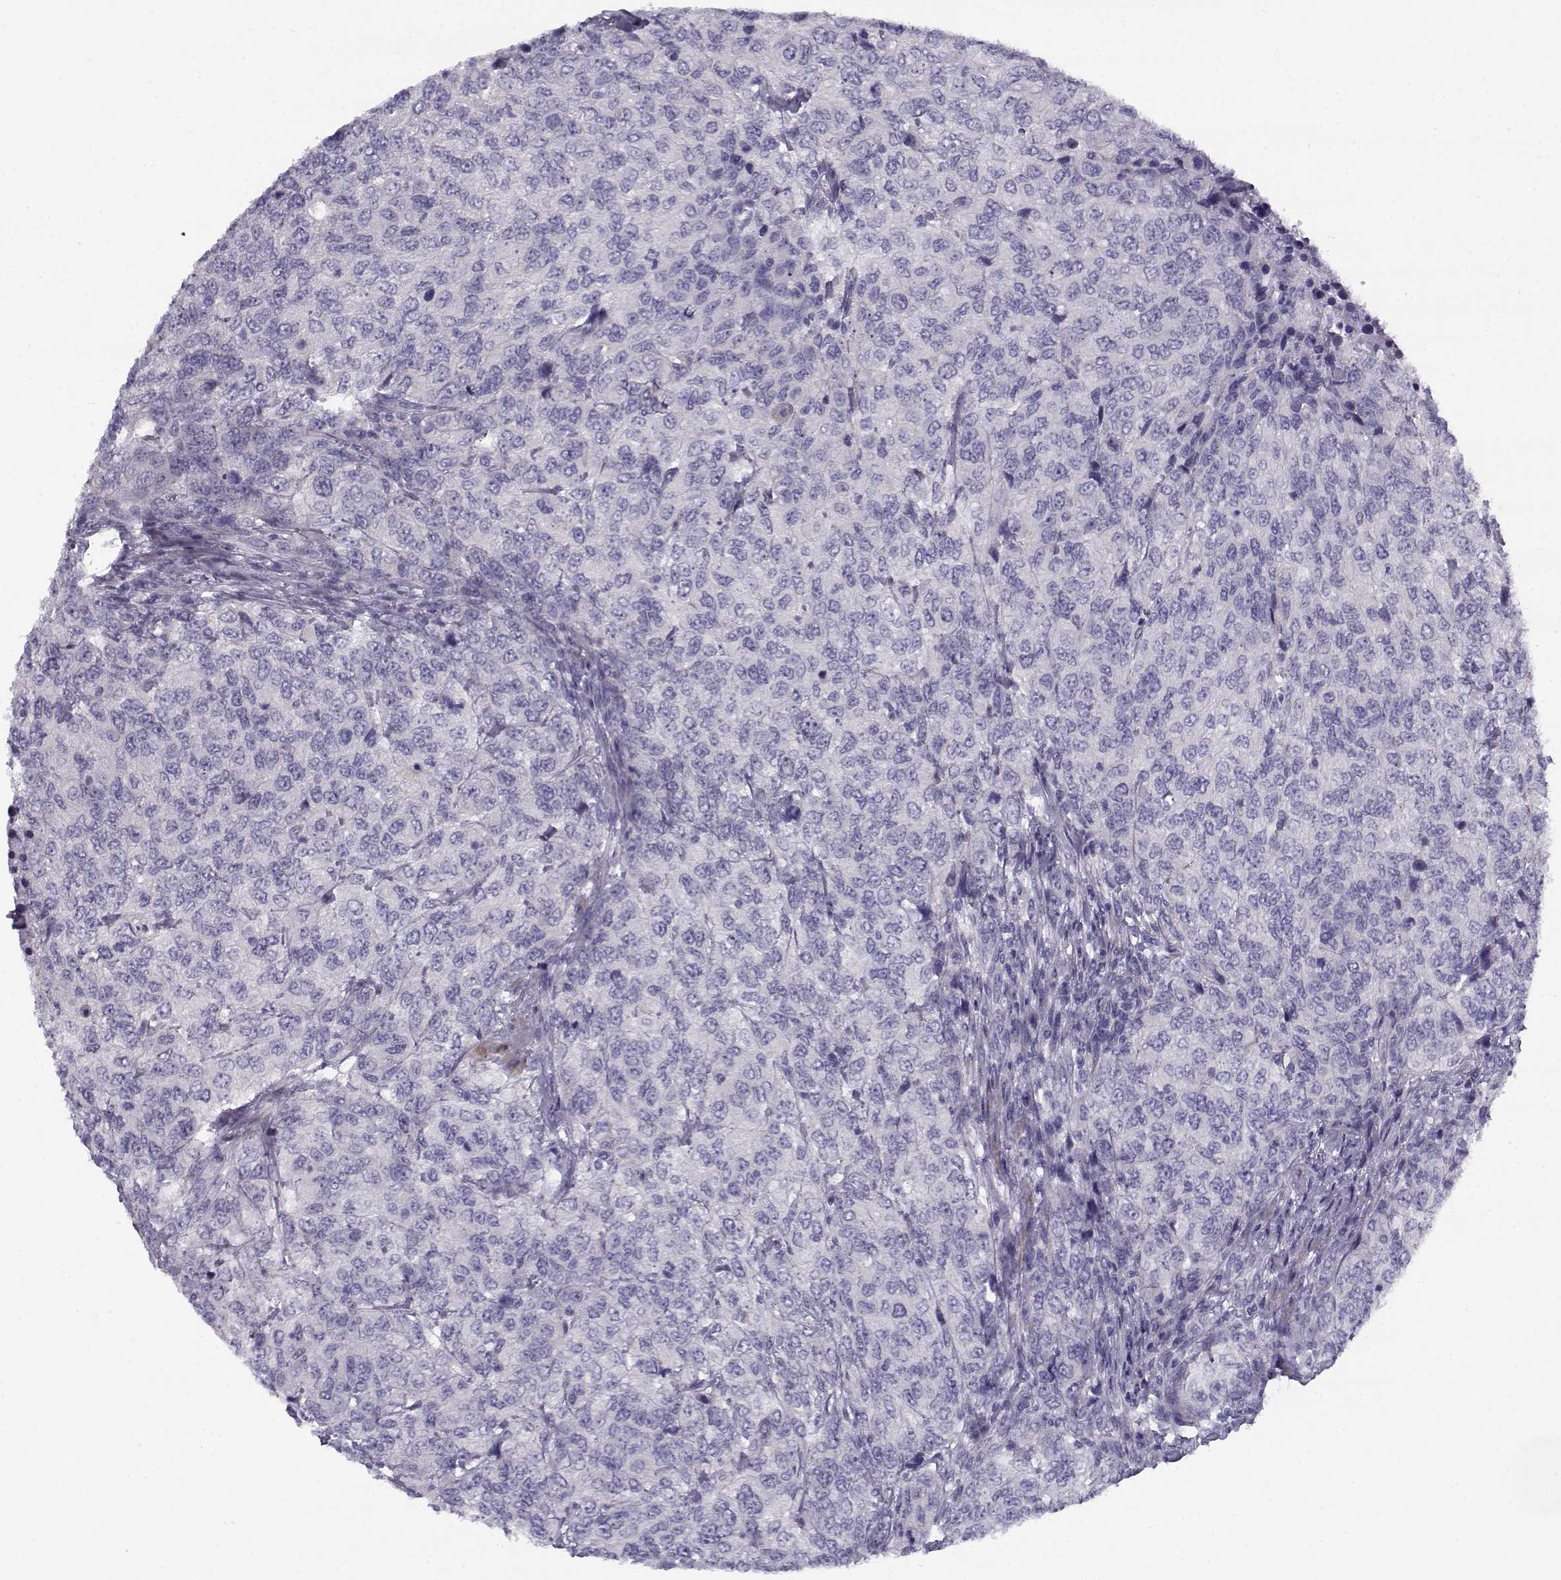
{"staining": {"intensity": "negative", "quantity": "none", "location": "none"}, "tissue": "urothelial cancer", "cell_type": "Tumor cells", "image_type": "cancer", "snomed": [{"axis": "morphology", "description": "Urothelial carcinoma, High grade"}, {"axis": "topography", "description": "Urinary bladder"}], "caption": "Tumor cells are negative for protein expression in human high-grade urothelial carcinoma.", "gene": "CREB3L3", "patient": {"sex": "female", "age": 78}}